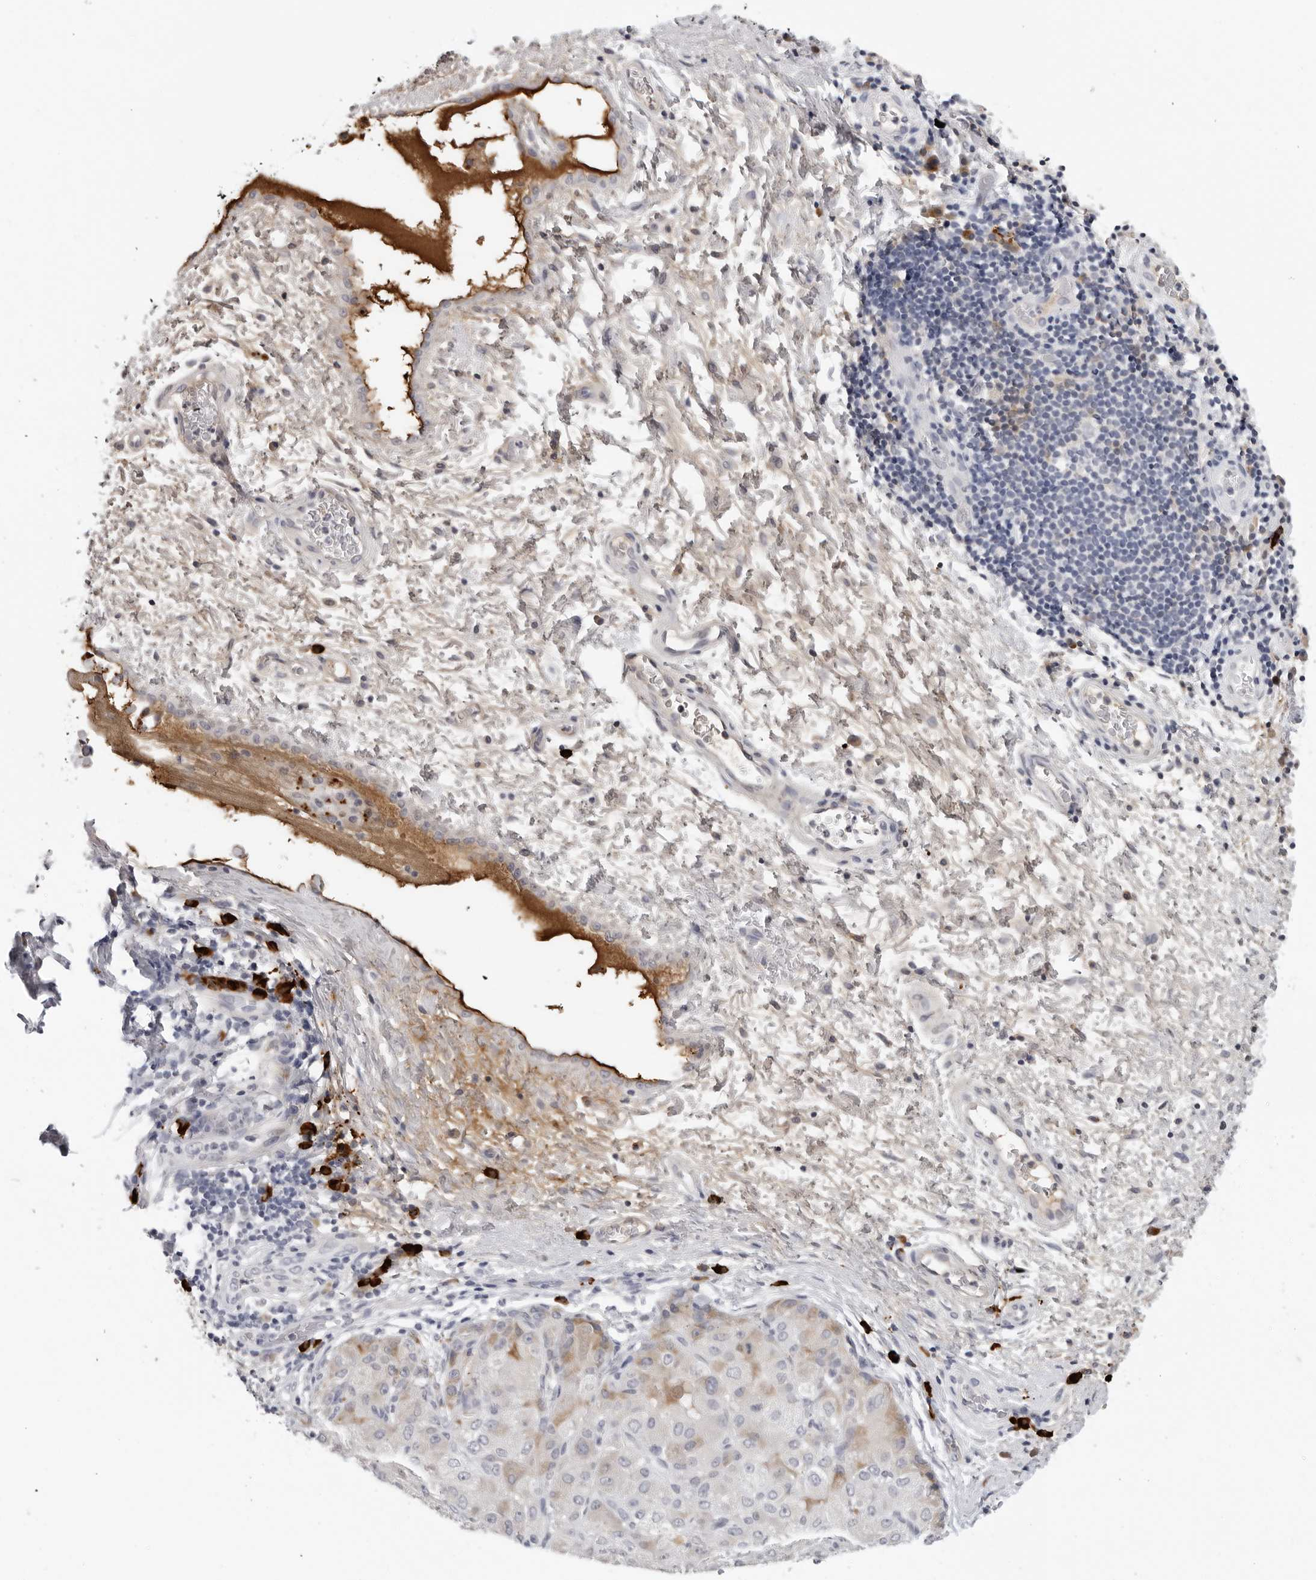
{"staining": {"intensity": "weak", "quantity": "<25%", "location": "cytoplasmic/membranous"}, "tissue": "liver cancer", "cell_type": "Tumor cells", "image_type": "cancer", "snomed": [{"axis": "morphology", "description": "Carcinoma, Hepatocellular, NOS"}, {"axis": "topography", "description": "Liver"}], "caption": "An IHC photomicrograph of liver hepatocellular carcinoma is shown. There is no staining in tumor cells of liver hepatocellular carcinoma. (Immunohistochemistry, brightfield microscopy, high magnification).", "gene": "ZNF502", "patient": {"sex": "male", "age": 80}}